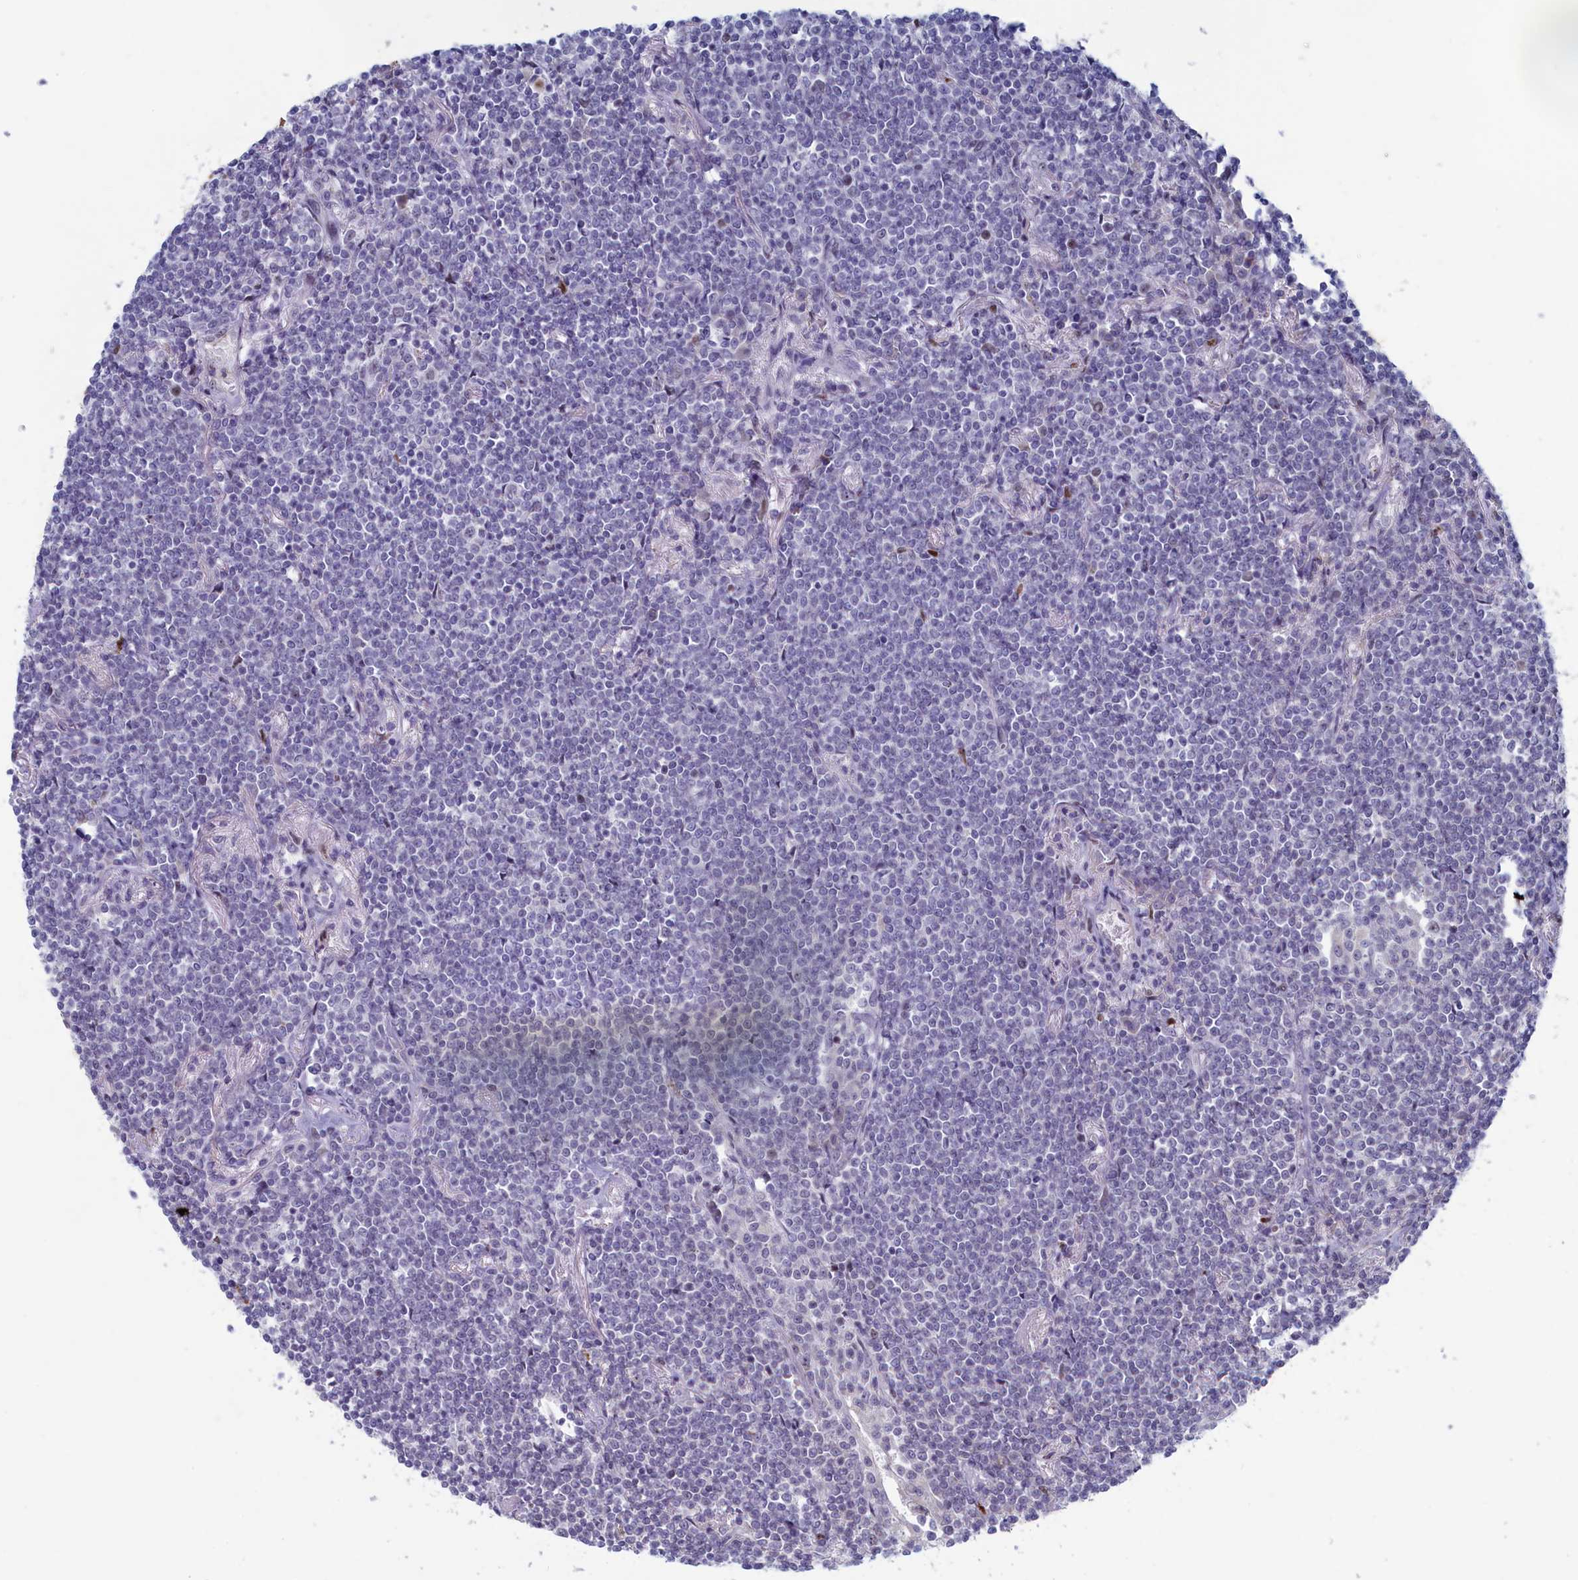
{"staining": {"intensity": "negative", "quantity": "none", "location": "none"}, "tissue": "lymphoma", "cell_type": "Tumor cells", "image_type": "cancer", "snomed": [{"axis": "morphology", "description": "Malignant lymphoma, non-Hodgkin's type, Low grade"}, {"axis": "topography", "description": "Lung"}], "caption": "High magnification brightfield microscopy of malignant lymphoma, non-Hodgkin's type (low-grade) stained with DAB (3,3'-diaminobenzidine) (brown) and counterstained with hematoxylin (blue): tumor cells show no significant staining.", "gene": "WDR76", "patient": {"sex": "female", "age": 71}}